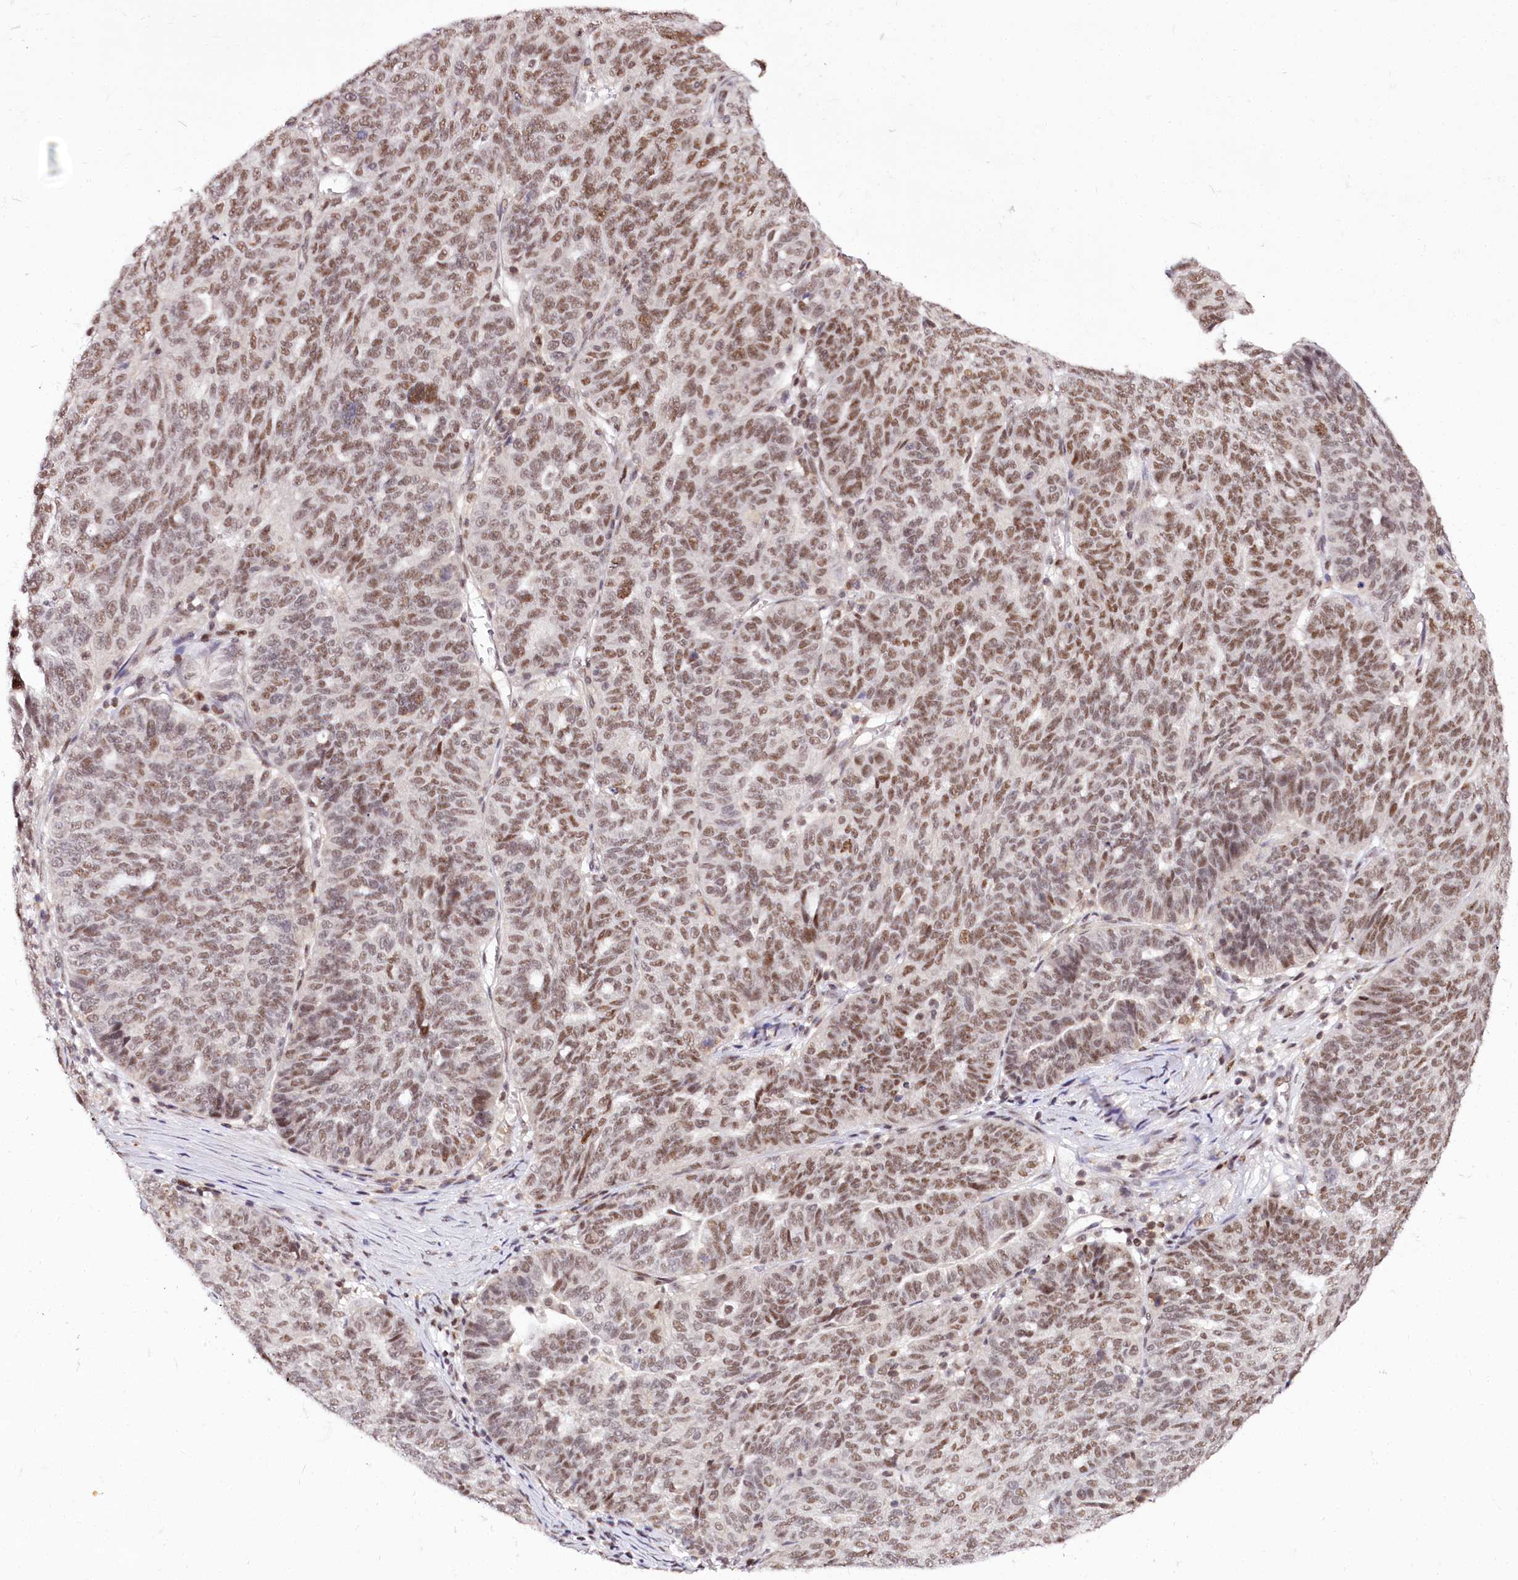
{"staining": {"intensity": "moderate", "quantity": ">75%", "location": "nuclear"}, "tissue": "ovarian cancer", "cell_type": "Tumor cells", "image_type": "cancer", "snomed": [{"axis": "morphology", "description": "Cystadenocarcinoma, serous, NOS"}, {"axis": "topography", "description": "Ovary"}], "caption": "An image of ovarian serous cystadenocarcinoma stained for a protein displays moderate nuclear brown staining in tumor cells.", "gene": "POLA2", "patient": {"sex": "female", "age": 59}}